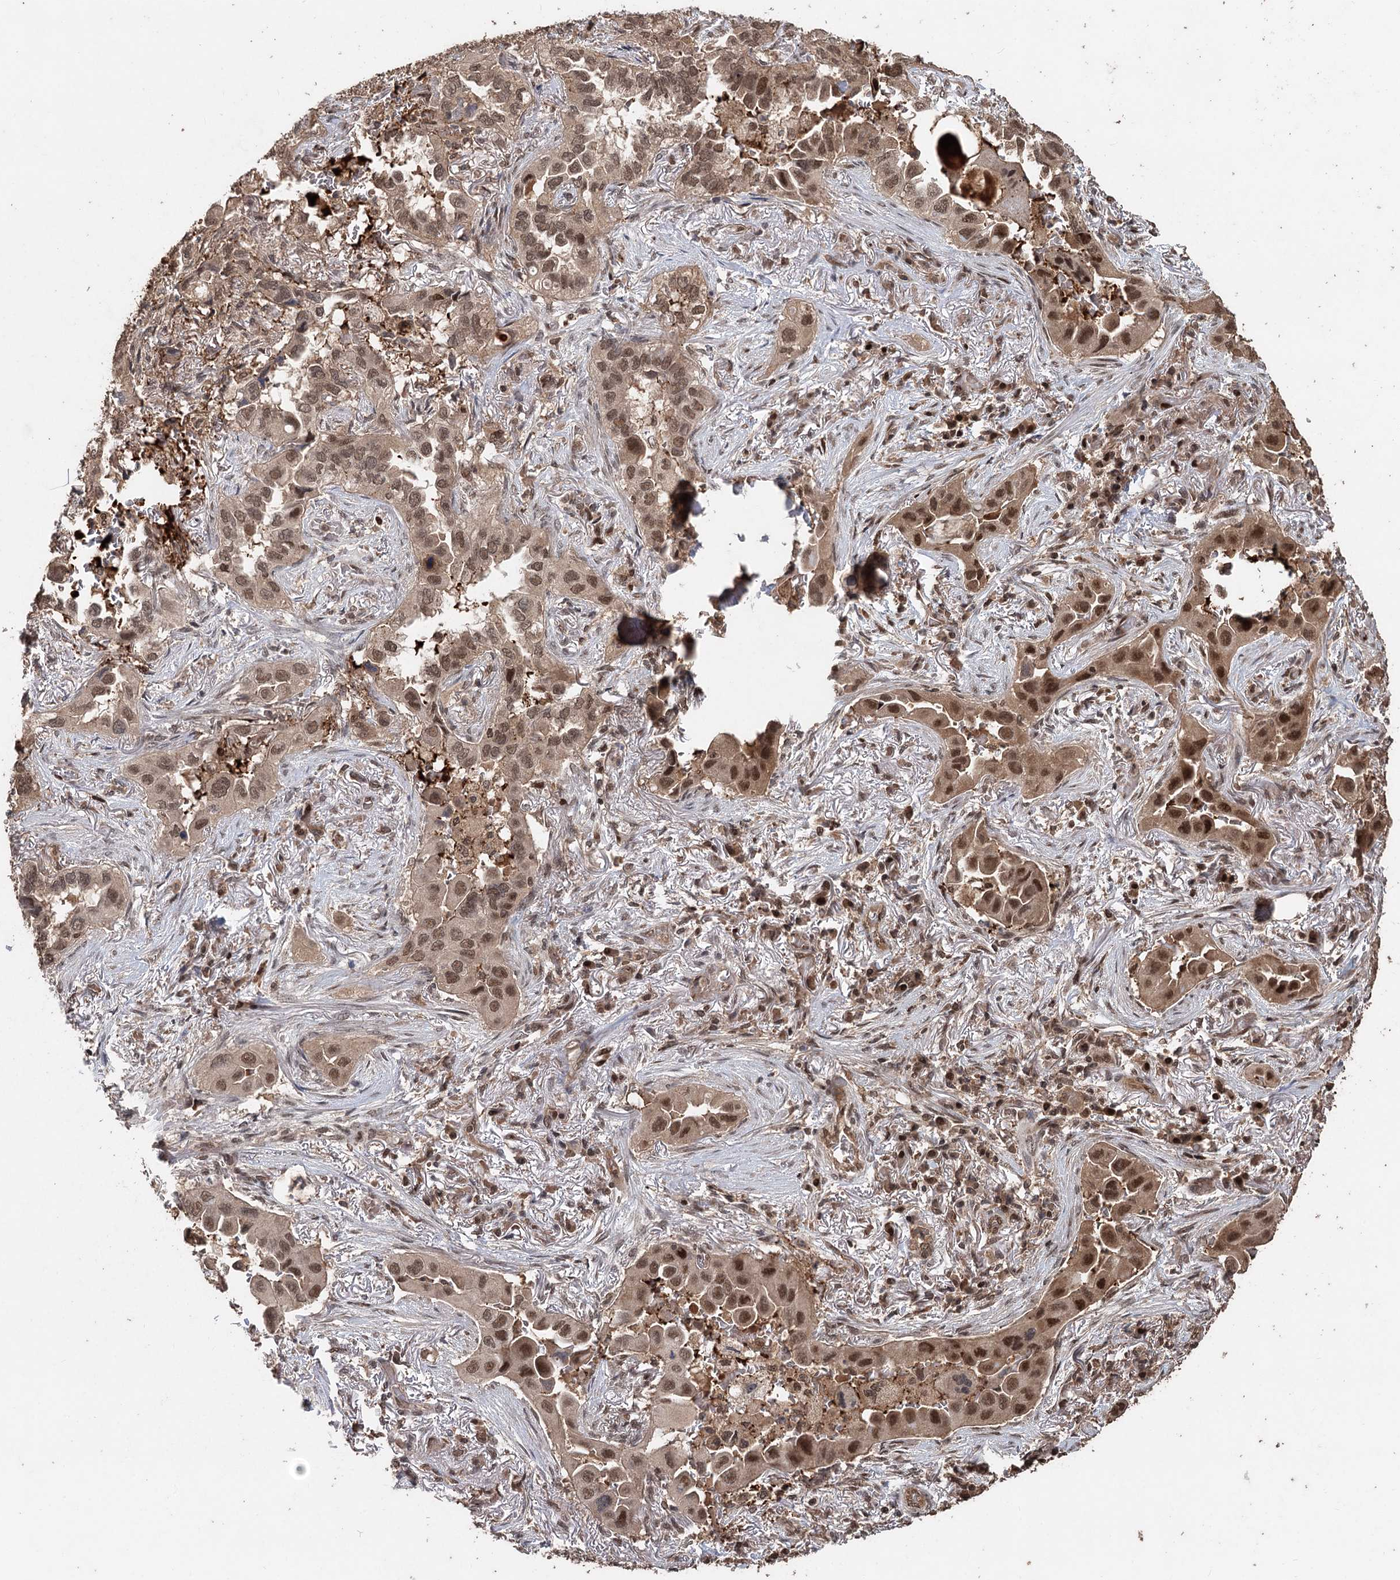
{"staining": {"intensity": "moderate", "quantity": ">75%", "location": "nuclear"}, "tissue": "lung cancer", "cell_type": "Tumor cells", "image_type": "cancer", "snomed": [{"axis": "morphology", "description": "Adenocarcinoma, NOS"}, {"axis": "topography", "description": "Lung"}], "caption": "Immunohistochemical staining of human adenocarcinoma (lung) demonstrates medium levels of moderate nuclear expression in about >75% of tumor cells.", "gene": "FBXO7", "patient": {"sex": "female", "age": 76}}